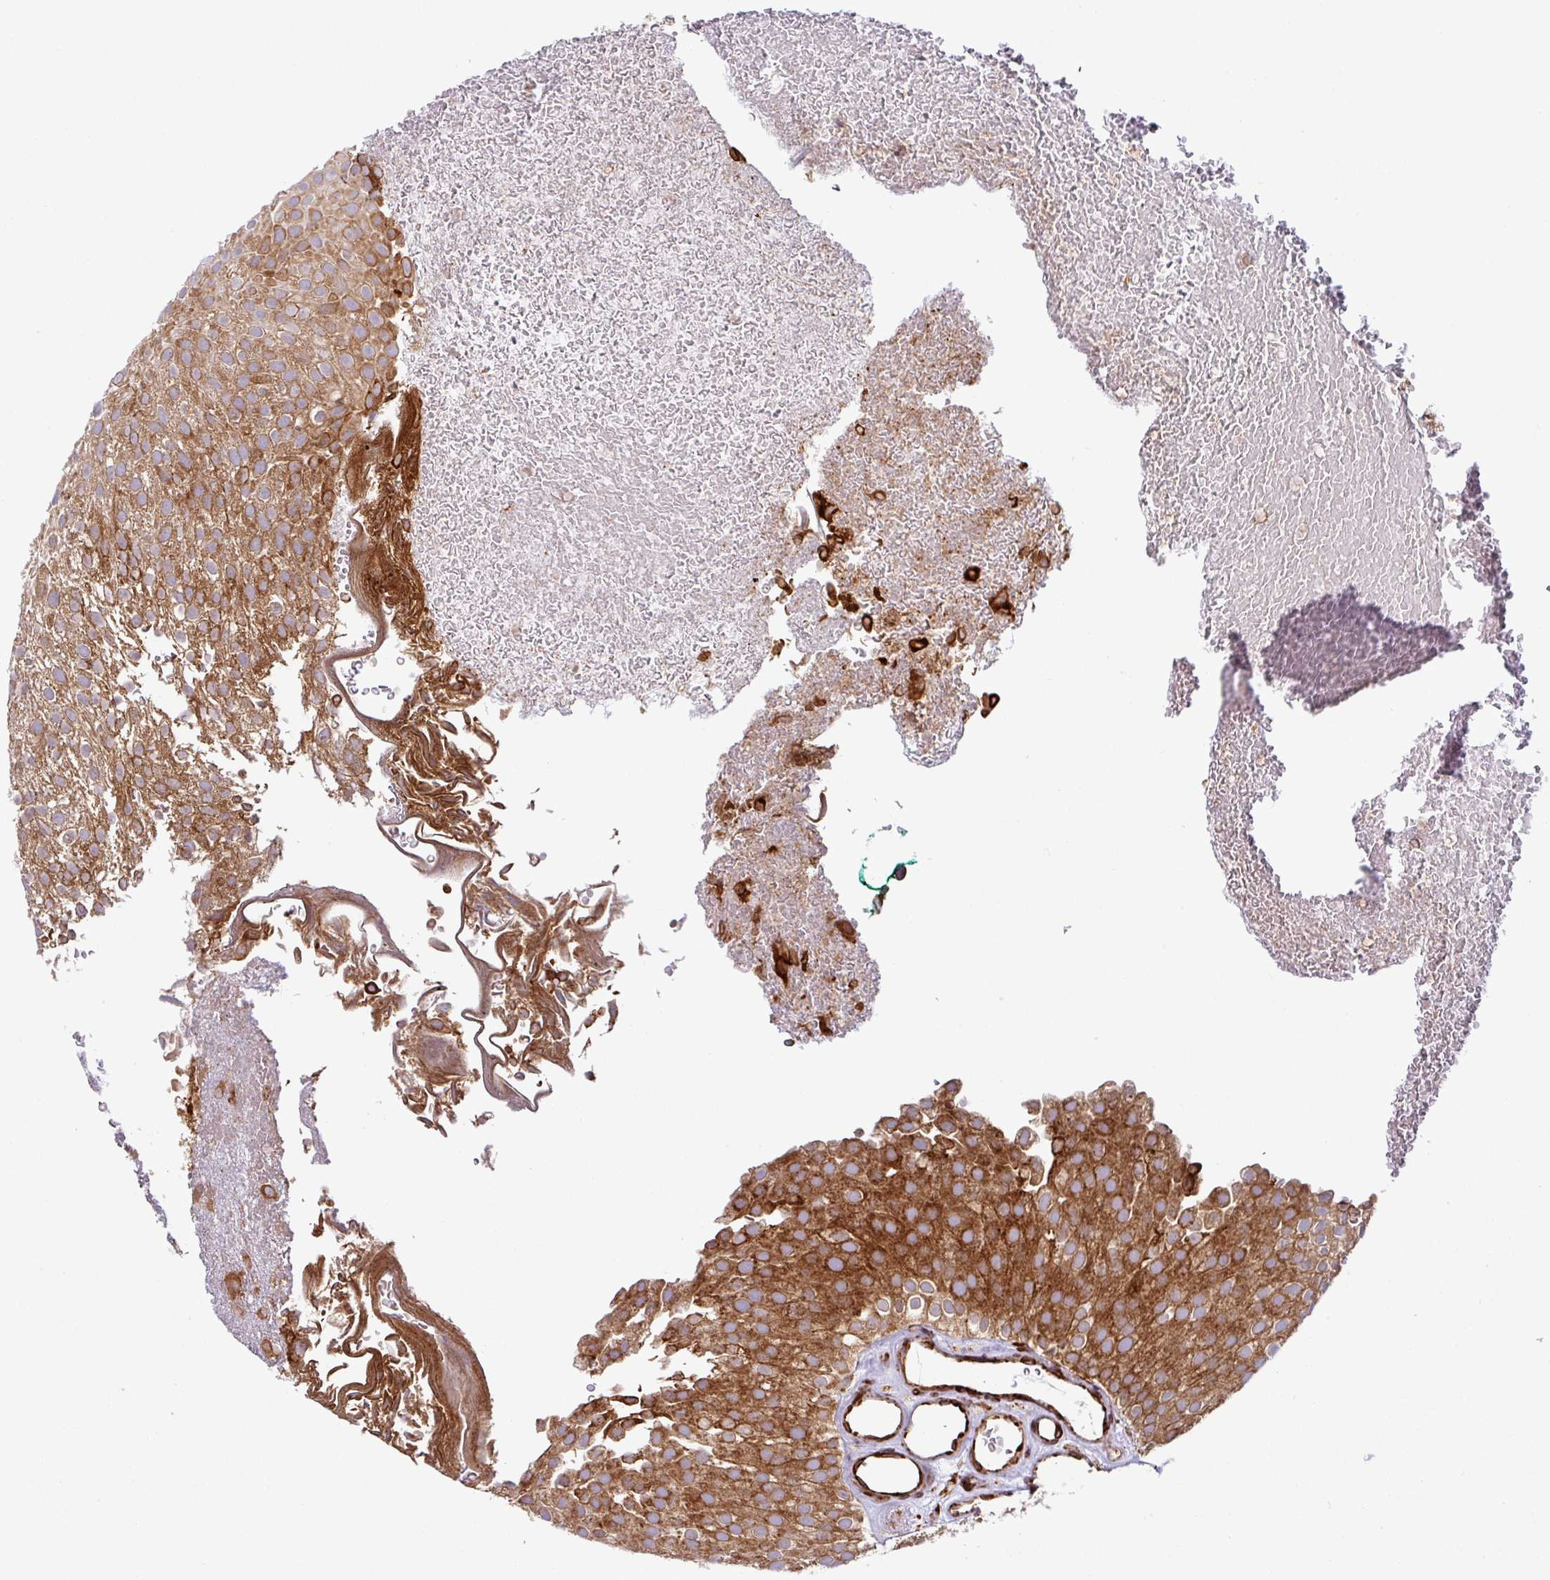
{"staining": {"intensity": "strong", "quantity": ">75%", "location": "cytoplasmic/membranous"}, "tissue": "urothelial cancer", "cell_type": "Tumor cells", "image_type": "cancer", "snomed": [{"axis": "morphology", "description": "Urothelial carcinoma, Low grade"}, {"axis": "topography", "description": "Urinary bladder"}], "caption": "An immunohistochemistry (IHC) micrograph of tumor tissue is shown. Protein staining in brown labels strong cytoplasmic/membranous positivity in urothelial carcinoma (low-grade) within tumor cells.", "gene": "SLC39A7", "patient": {"sex": "male", "age": 78}}